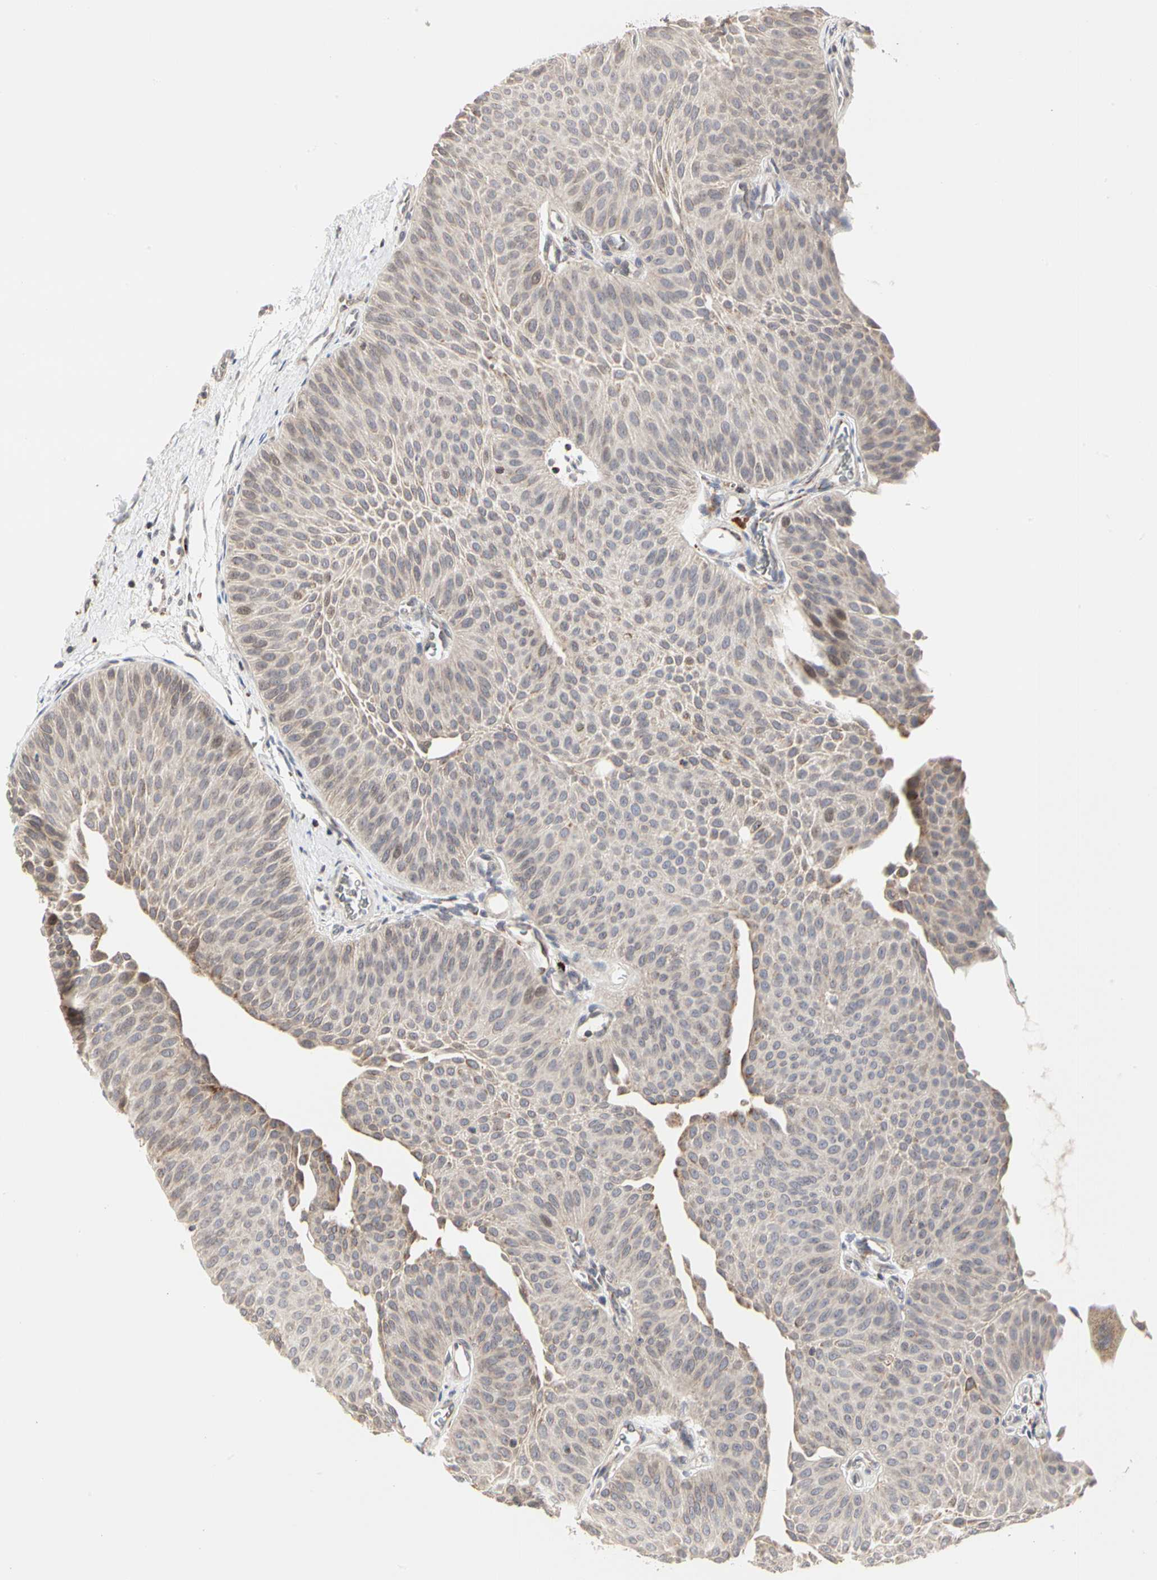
{"staining": {"intensity": "weak", "quantity": "<25%", "location": "cytoplasmic/membranous"}, "tissue": "urothelial cancer", "cell_type": "Tumor cells", "image_type": "cancer", "snomed": [{"axis": "morphology", "description": "Urothelial carcinoma, Low grade"}, {"axis": "topography", "description": "Urinary bladder"}], "caption": "Histopathology image shows no significant protein staining in tumor cells of urothelial cancer. (DAB (3,3'-diaminobenzidine) immunohistochemistry with hematoxylin counter stain).", "gene": "TSKU", "patient": {"sex": "female", "age": 60}}